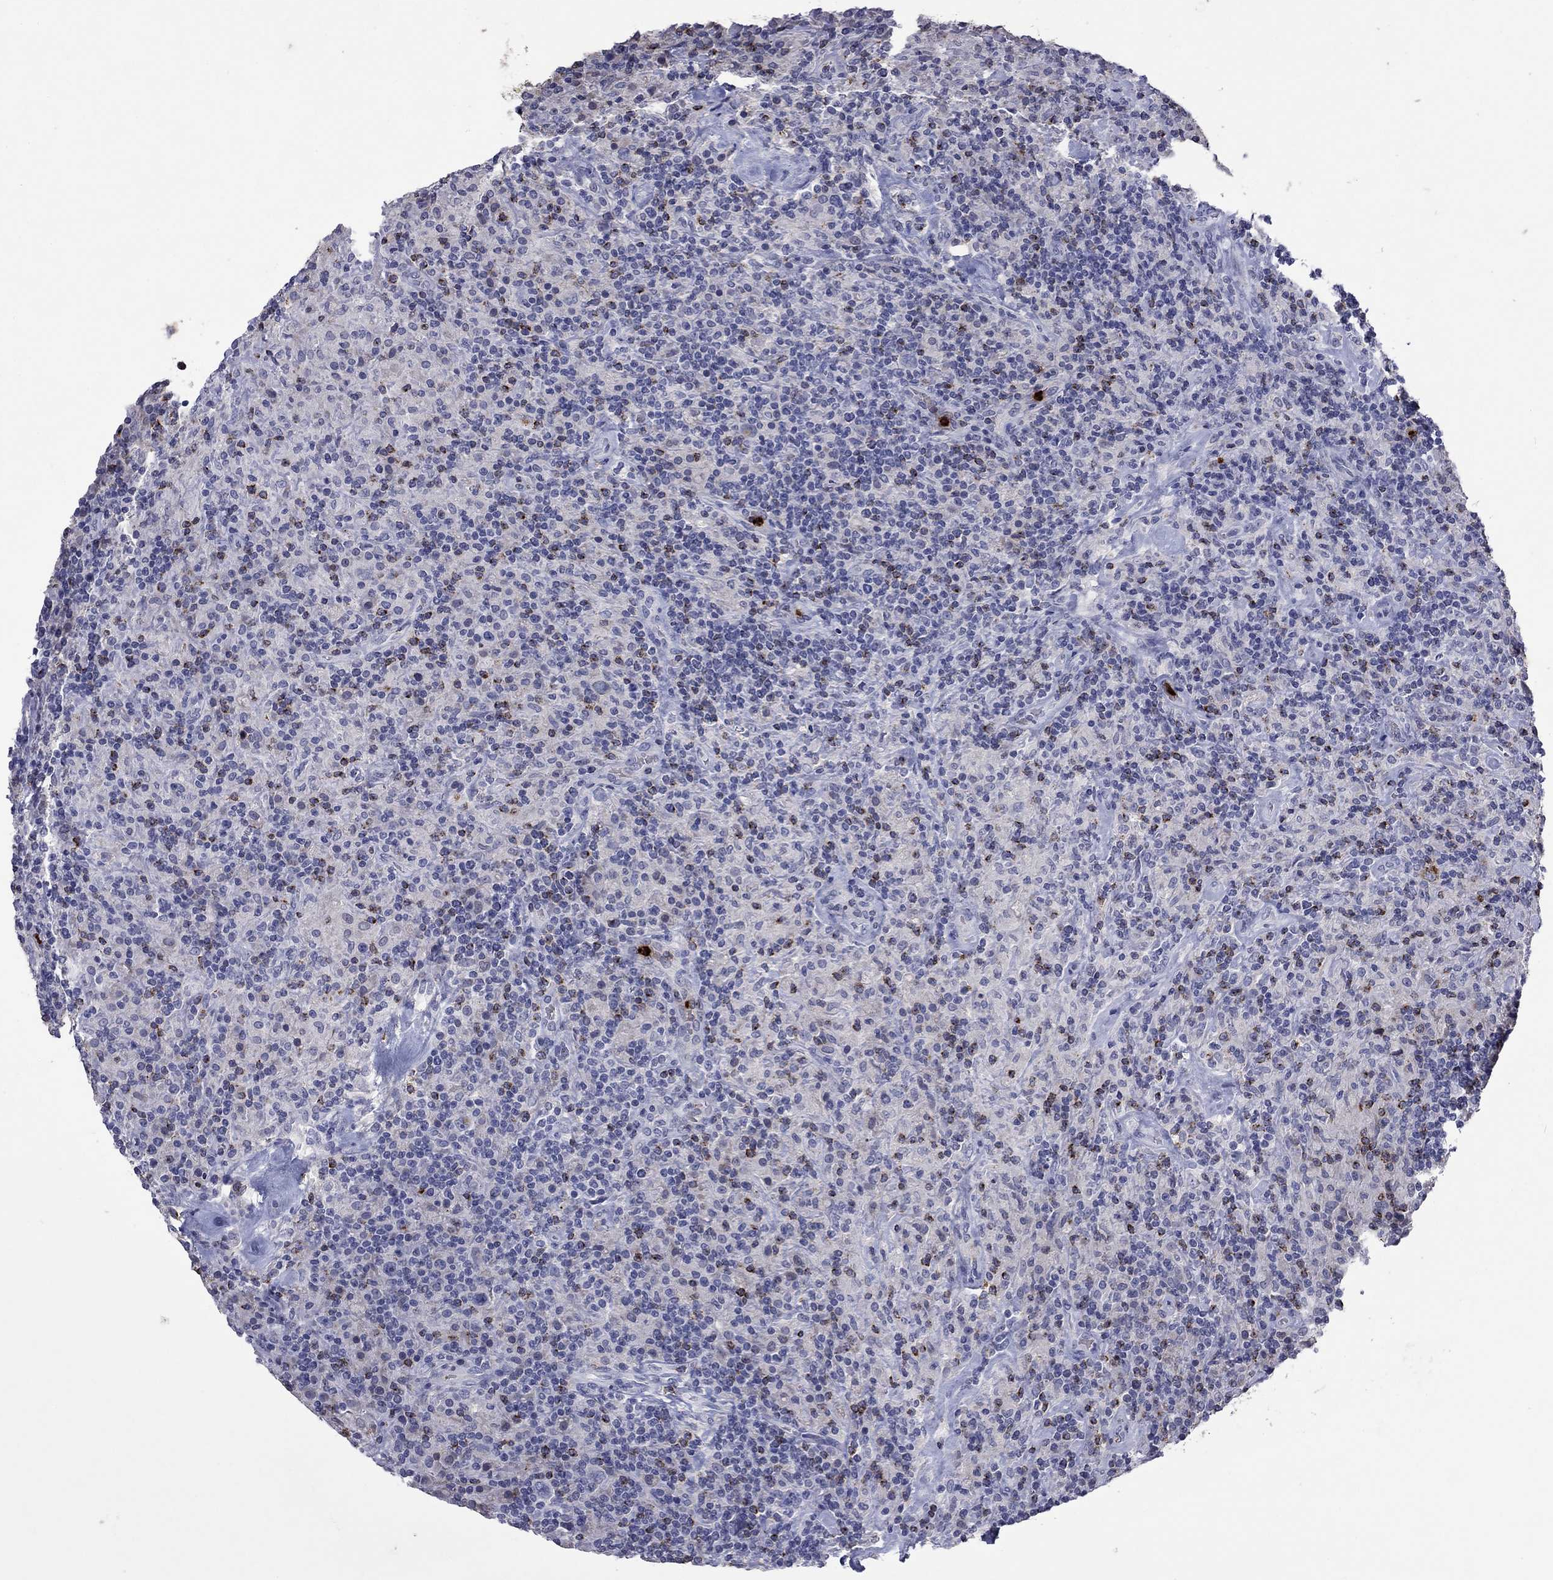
{"staining": {"intensity": "negative", "quantity": "none", "location": "none"}, "tissue": "lymphoma", "cell_type": "Tumor cells", "image_type": "cancer", "snomed": [{"axis": "morphology", "description": "Hodgkin's disease, NOS"}, {"axis": "topography", "description": "Lymph node"}], "caption": "The histopathology image displays no significant positivity in tumor cells of lymphoma.", "gene": "CCL5", "patient": {"sex": "male", "age": 70}}